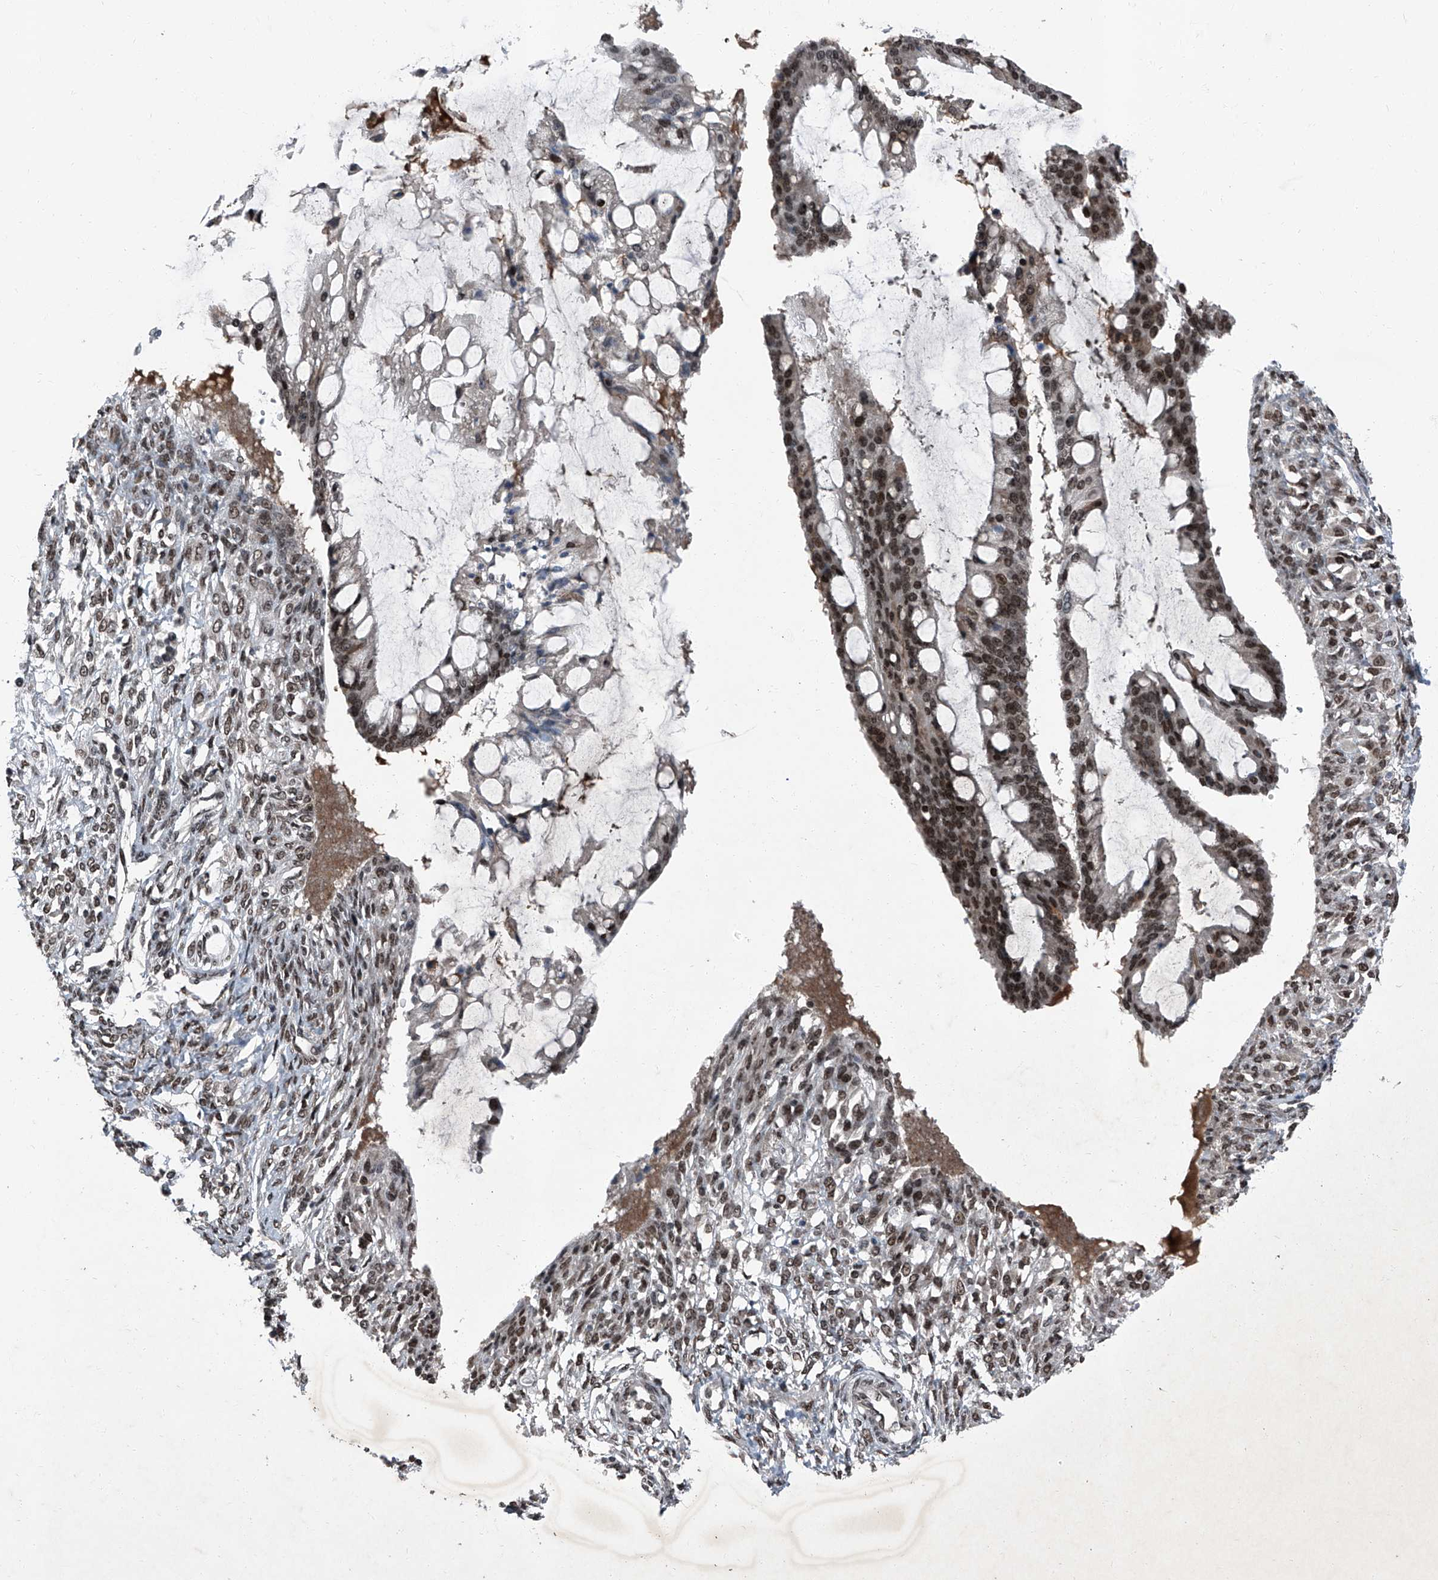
{"staining": {"intensity": "moderate", "quantity": ">75%", "location": "nuclear"}, "tissue": "ovarian cancer", "cell_type": "Tumor cells", "image_type": "cancer", "snomed": [{"axis": "morphology", "description": "Cystadenocarcinoma, mucinous, NOS"}, {"axis": "topography", "description": "Ovary"}], "caption": "Brown immunohistochemical staining in ovarian cancer exhibits moderate nuclear positivity in approximately >75% of tumor cells. The protein of interest is stained brown, and the nuclei are stained in blue (DAB (3,3'-diaminobenzidine) IHC with brightfield microscopy, high magnification).", "gene": "BMI1", "patient": {"sex": "female", "age": 73}}